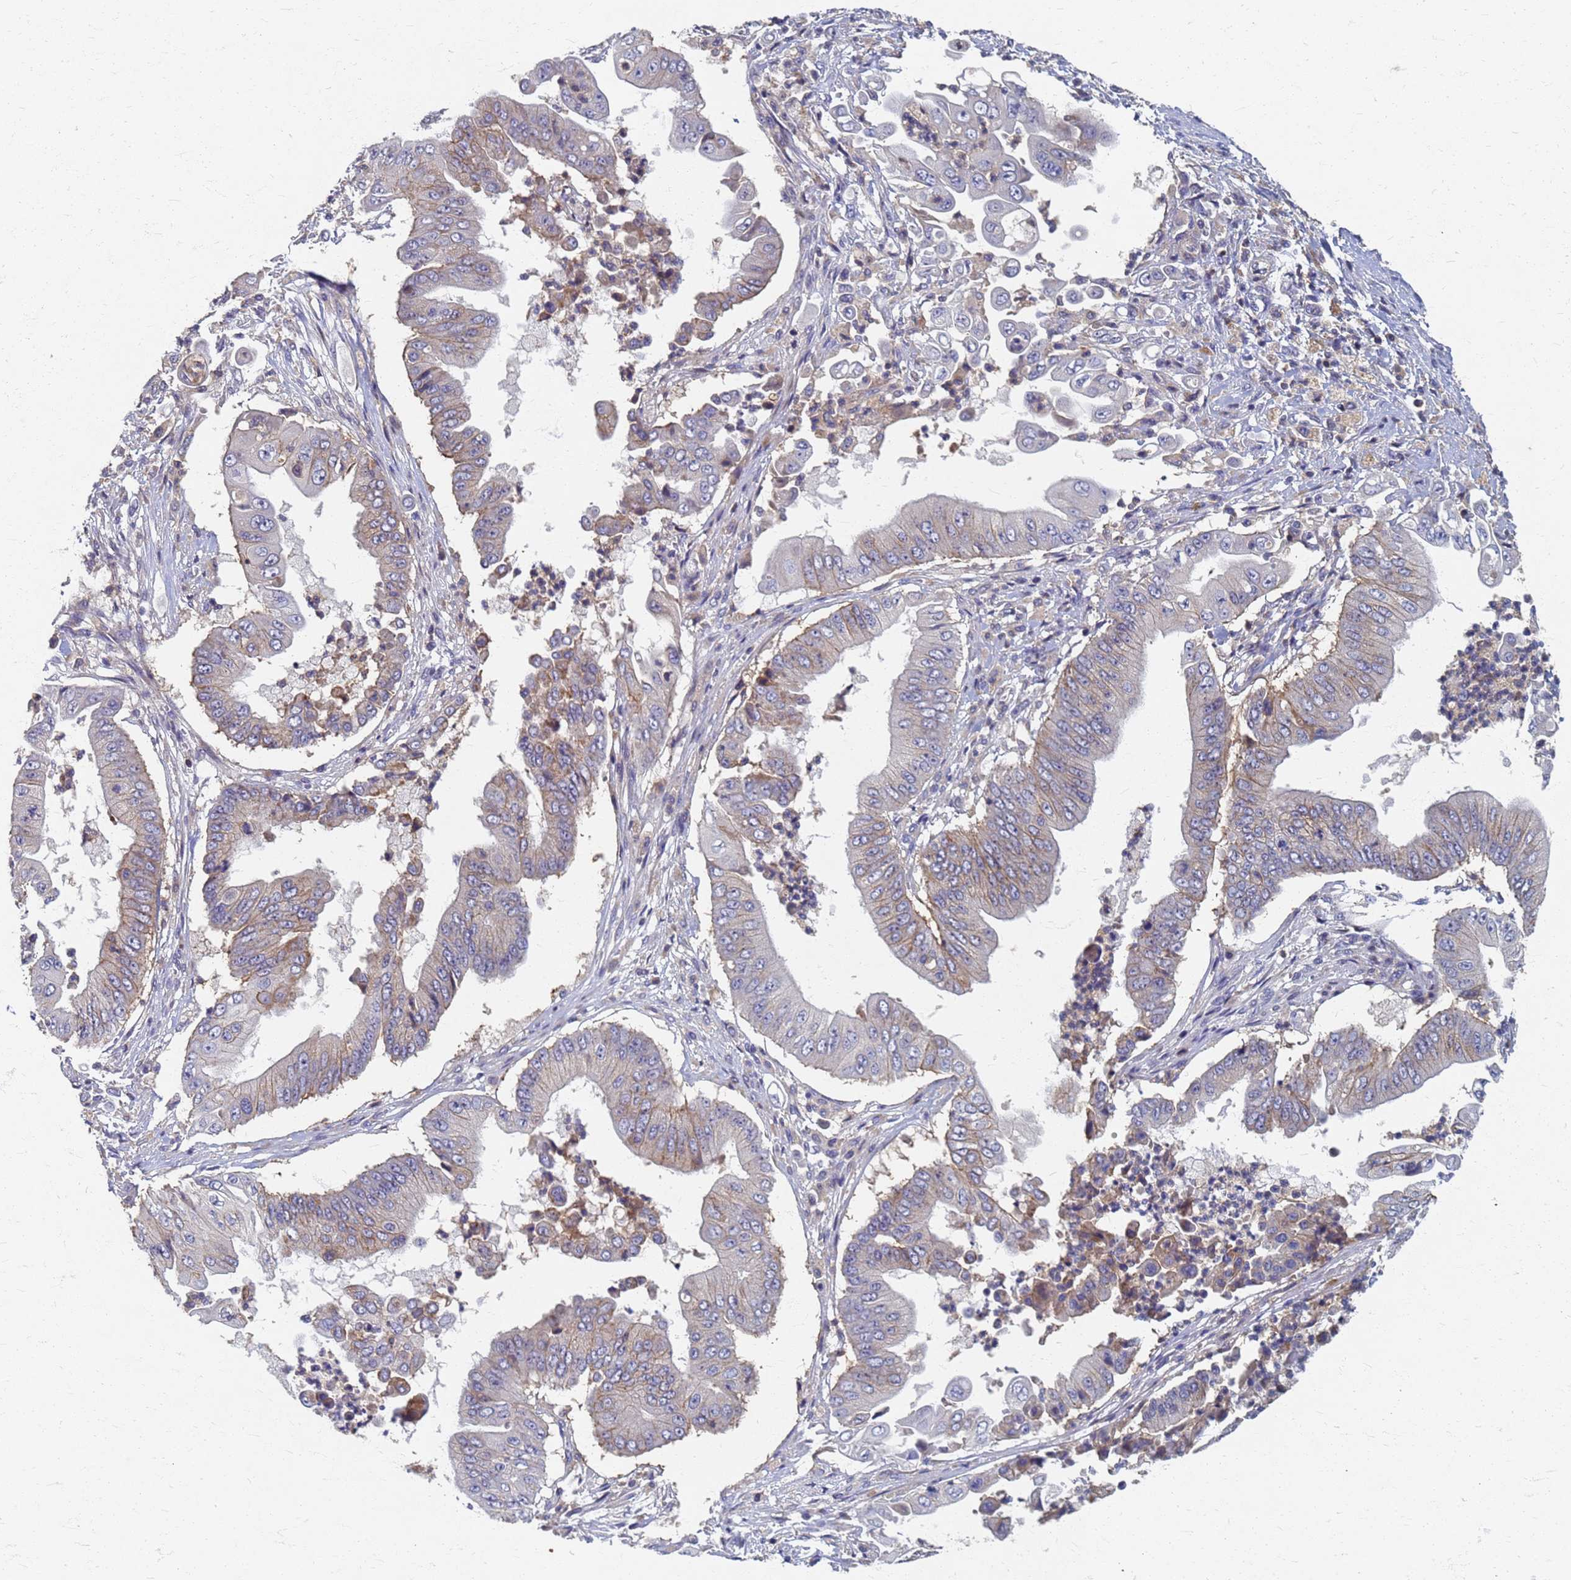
{"staining": {"intensity": "weak", "quantity": "<25%", "location": "cytoplasmic/membranous"}, "tissue": "pancreatic cancer", "cell_type": "Tumor cells", "image_type": "cancer", "snomed": [{"axis": "morphology", "description": "Adenocarcinoma, NOS"}, {"axis": "topography", "description": "Pancreas"}], "caption": "Immunohistochemical staining of human adenocarcinoma (pancreatic) reveals no significant positivity in tumor cells. (Brightfield microscopy of DAB (3,3'-diaminobenzidine) immunohistochemistry (IHC) at high magnification).", "gene": "KRCC1", "patient": {"sex": "female", "age": 77}}